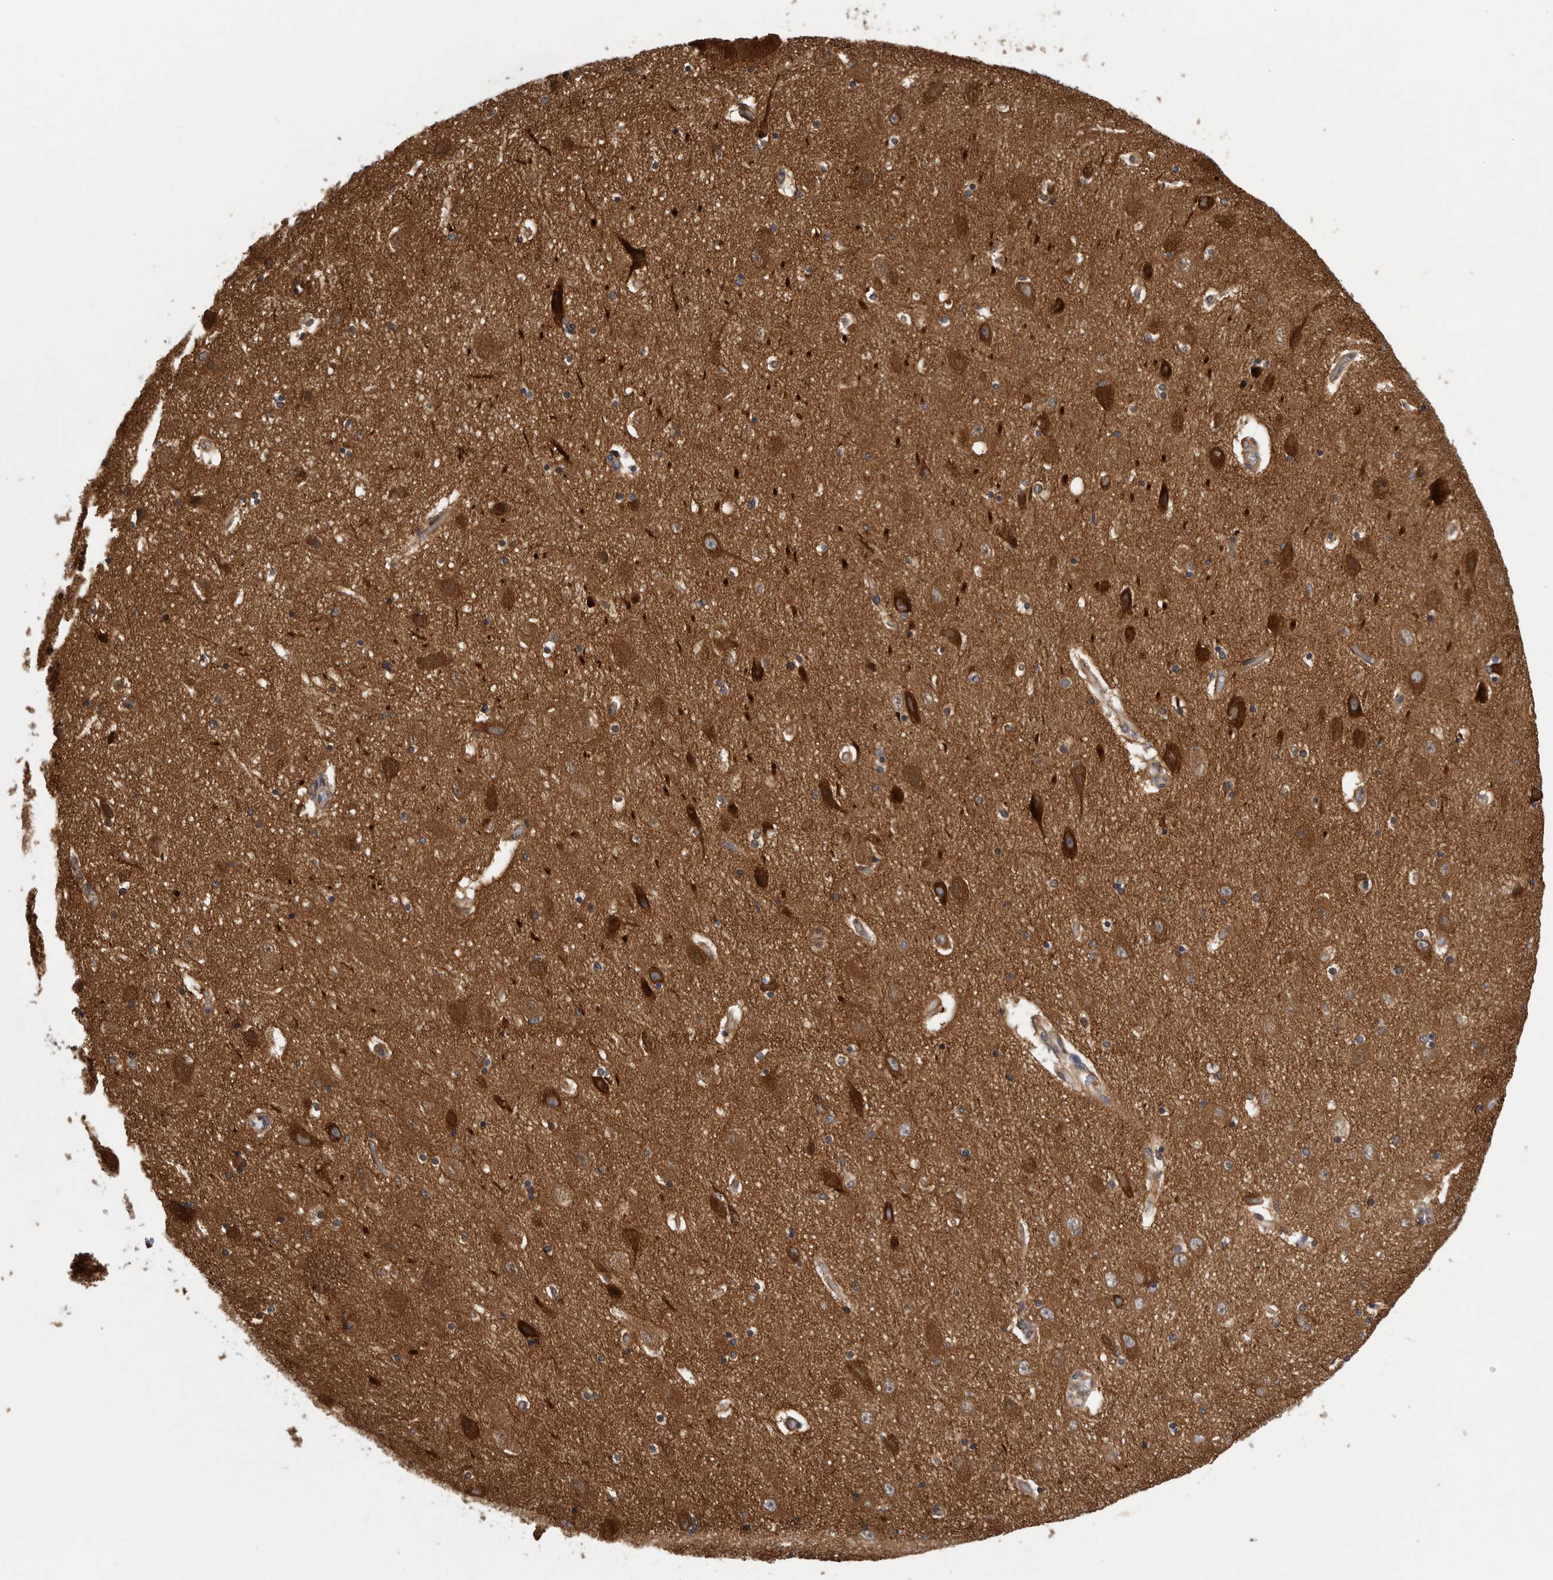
{"staining": {"intensity": "weak", "quantity": "<25%", "location": "cytoplasmic/membranous"}, "tissue": "hippocampus", "cell_type": "Glial cells", "image_type": "normal", "snomed": [{"axis": "morphology", "description": "Normal tissue, NOS"}, {"axis": "topography", "description": "Hippocampus"}], "caption": "This is an immunohistochemistry (IHC) image of unremarkable hippocampus. There is no positivity in glial cells.", "gene": "OXR1", "patient": {"sex": "female", "age": 54}}